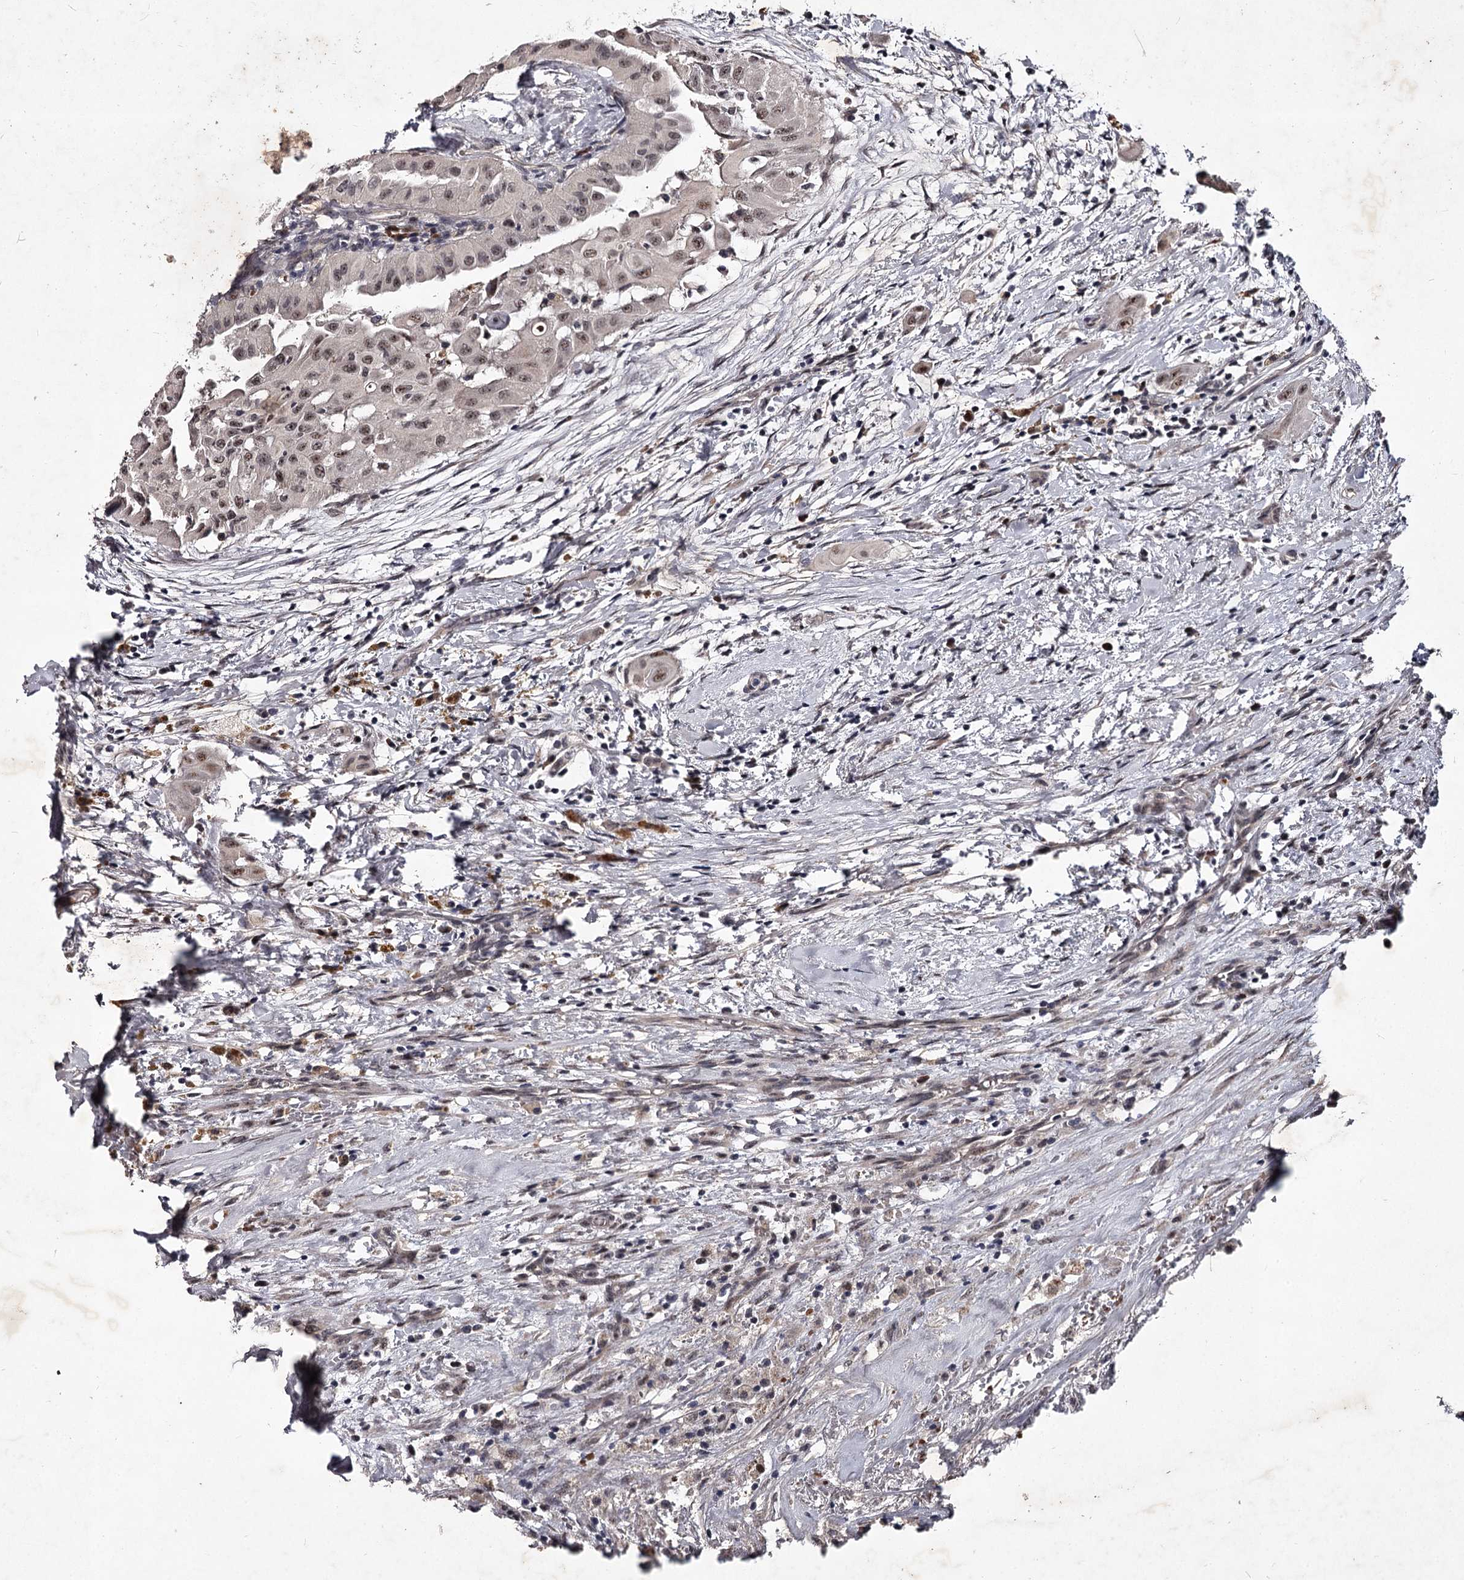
{"staining": {"intensity": "weak", "quantity": ">75%", "location": "nuclear"}, "tissue": "thyroid cancer", "cell_type": "Tumor cells", "image_type": "cancer", "snomed": [{"axis": "morphology", "description": "Papillary adenocarcinoma, NOS"}, {"axis": "topography", "description": "Thyroid gland"}], "caption": "Immunohistochemical staining of thyroid papillary adenocarcinoma demonstrates low levels of weak nuclear protein positivity in approximately >75% of tumor cells.", "gene": "RNF44", "patient": {"sex": "female", "age": 59}}